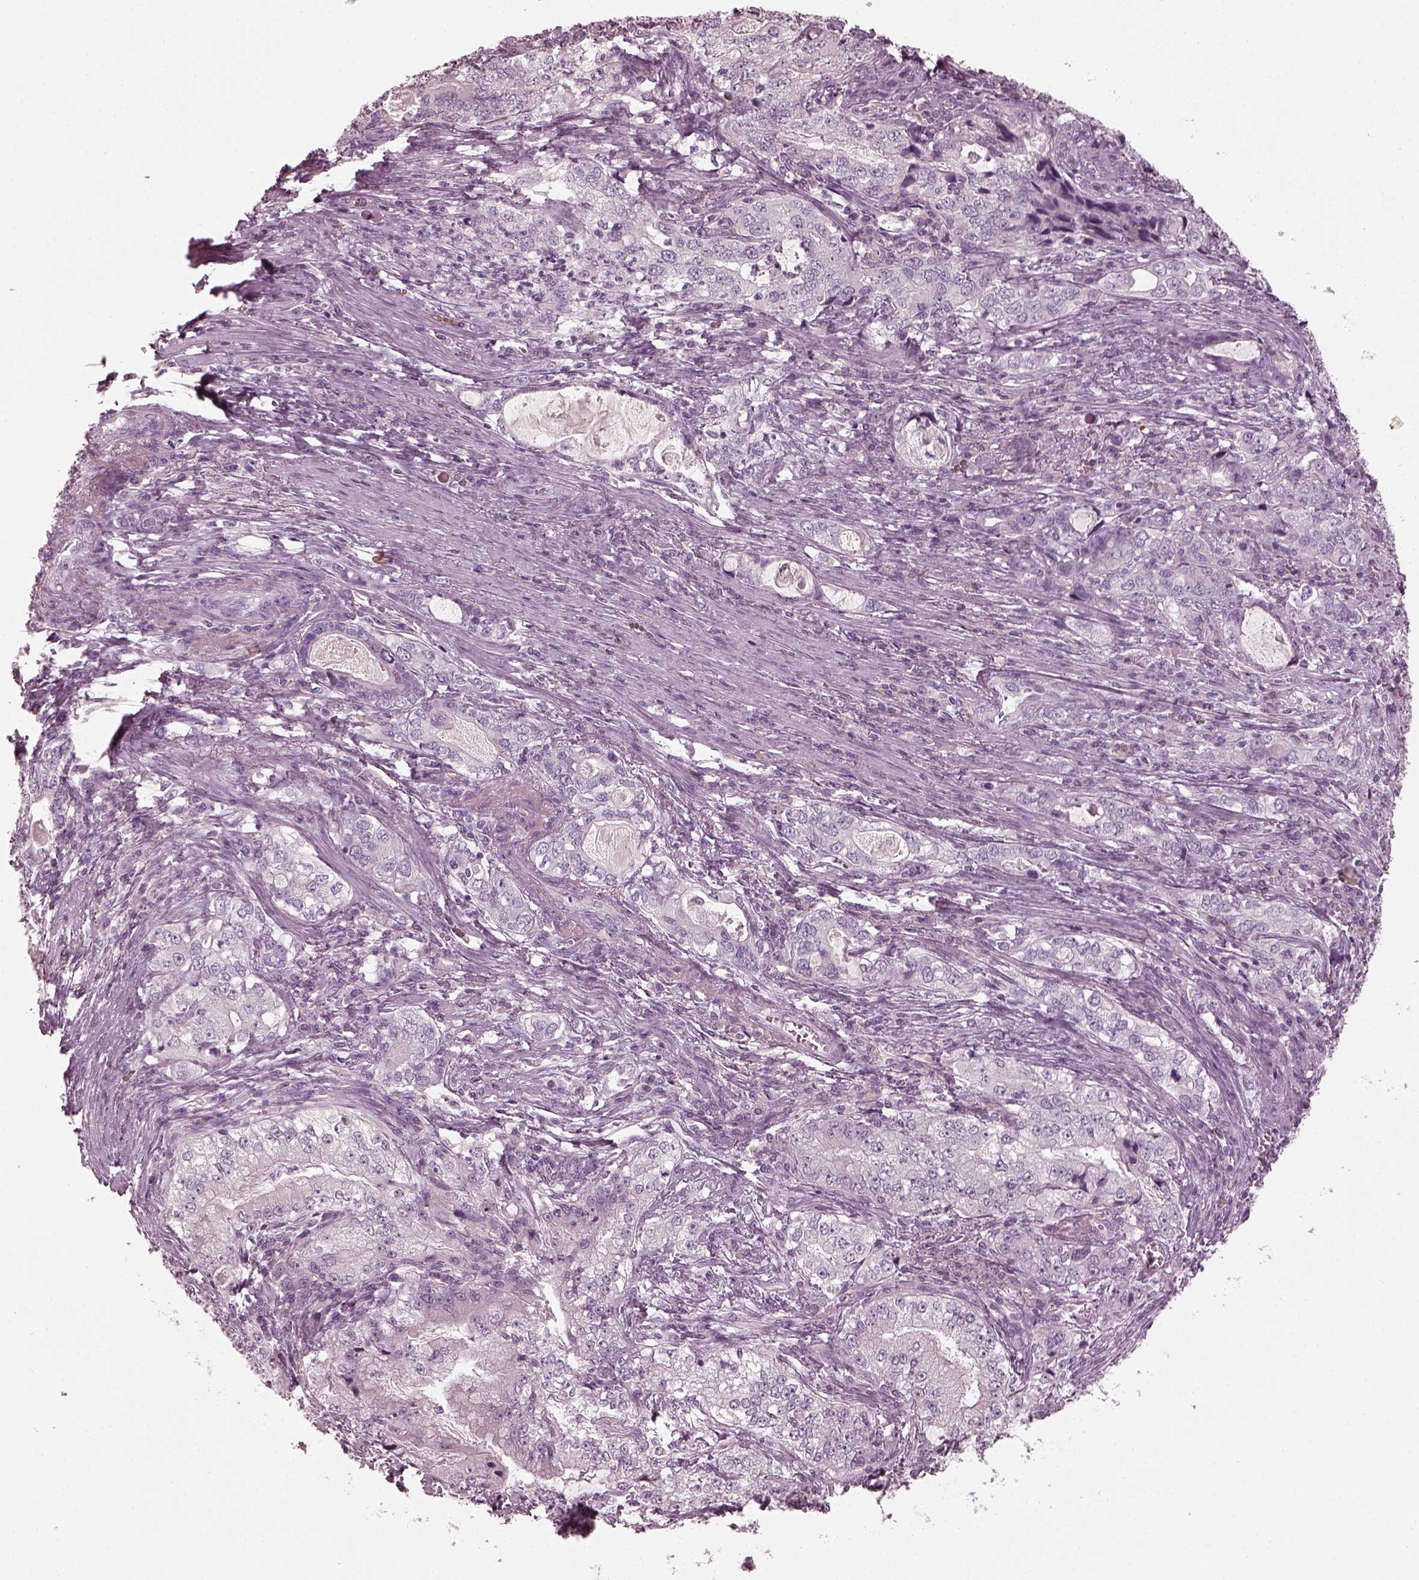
{"staining": {"intensity": "negative", "quantity": "none", "location": "none"}, "tissue": "stomach cancer", "cell_type": "Tumor cells", "image_type": "cancer", "snomed": [{"axis": "morphology", "description": "Adenocarcinoma, NOS"}, {"axis": "topography", "description": "Stomach, lower"}], "caption": "Immunohistochemistry photomicrograph of stomach adenocarcinoma stained for a protein (brown), which demonstrates no expression in tumor cells.", "gene": "SAXO2", "patient": {"sex": "female", "age": 72}}